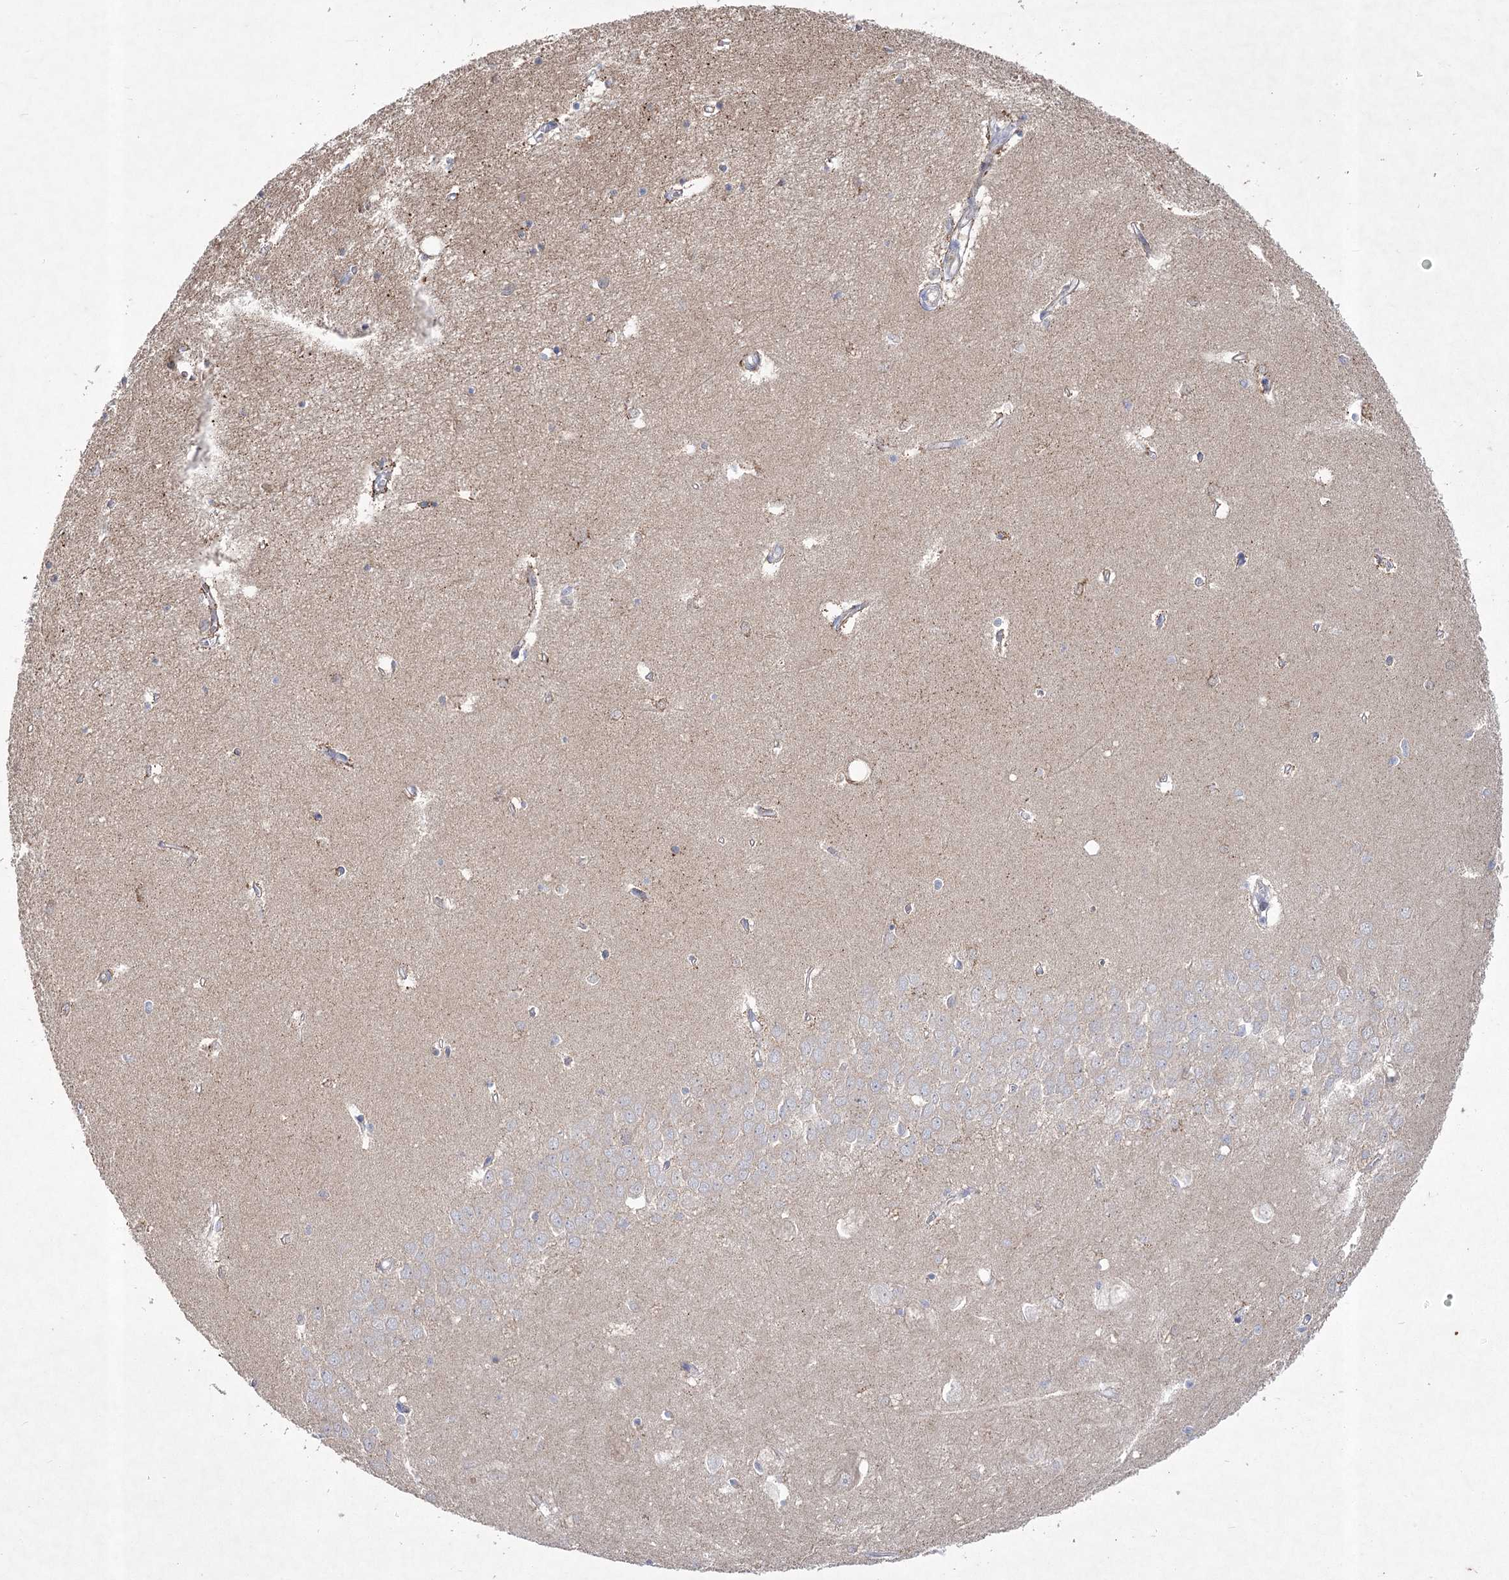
{"staining": {"intensity": "weak", "quantity": "<25%", "location": "cytoplasmic/membranous"}, "tissue": "hippocampus", "cell_type": "Glial cells", "image_type": "normal", "snomed": [{"axis": "morphology", "description": "Normal tissue, NOS"}, {"axis": "topography", "description": "Hippocampus"}], "caption": "DAB immunohistochemical staining of benign human hippocampus shows no significant staining in glial cells.", "gene": "ITSN2", "patient": {"sex": "female", "age": 64}}